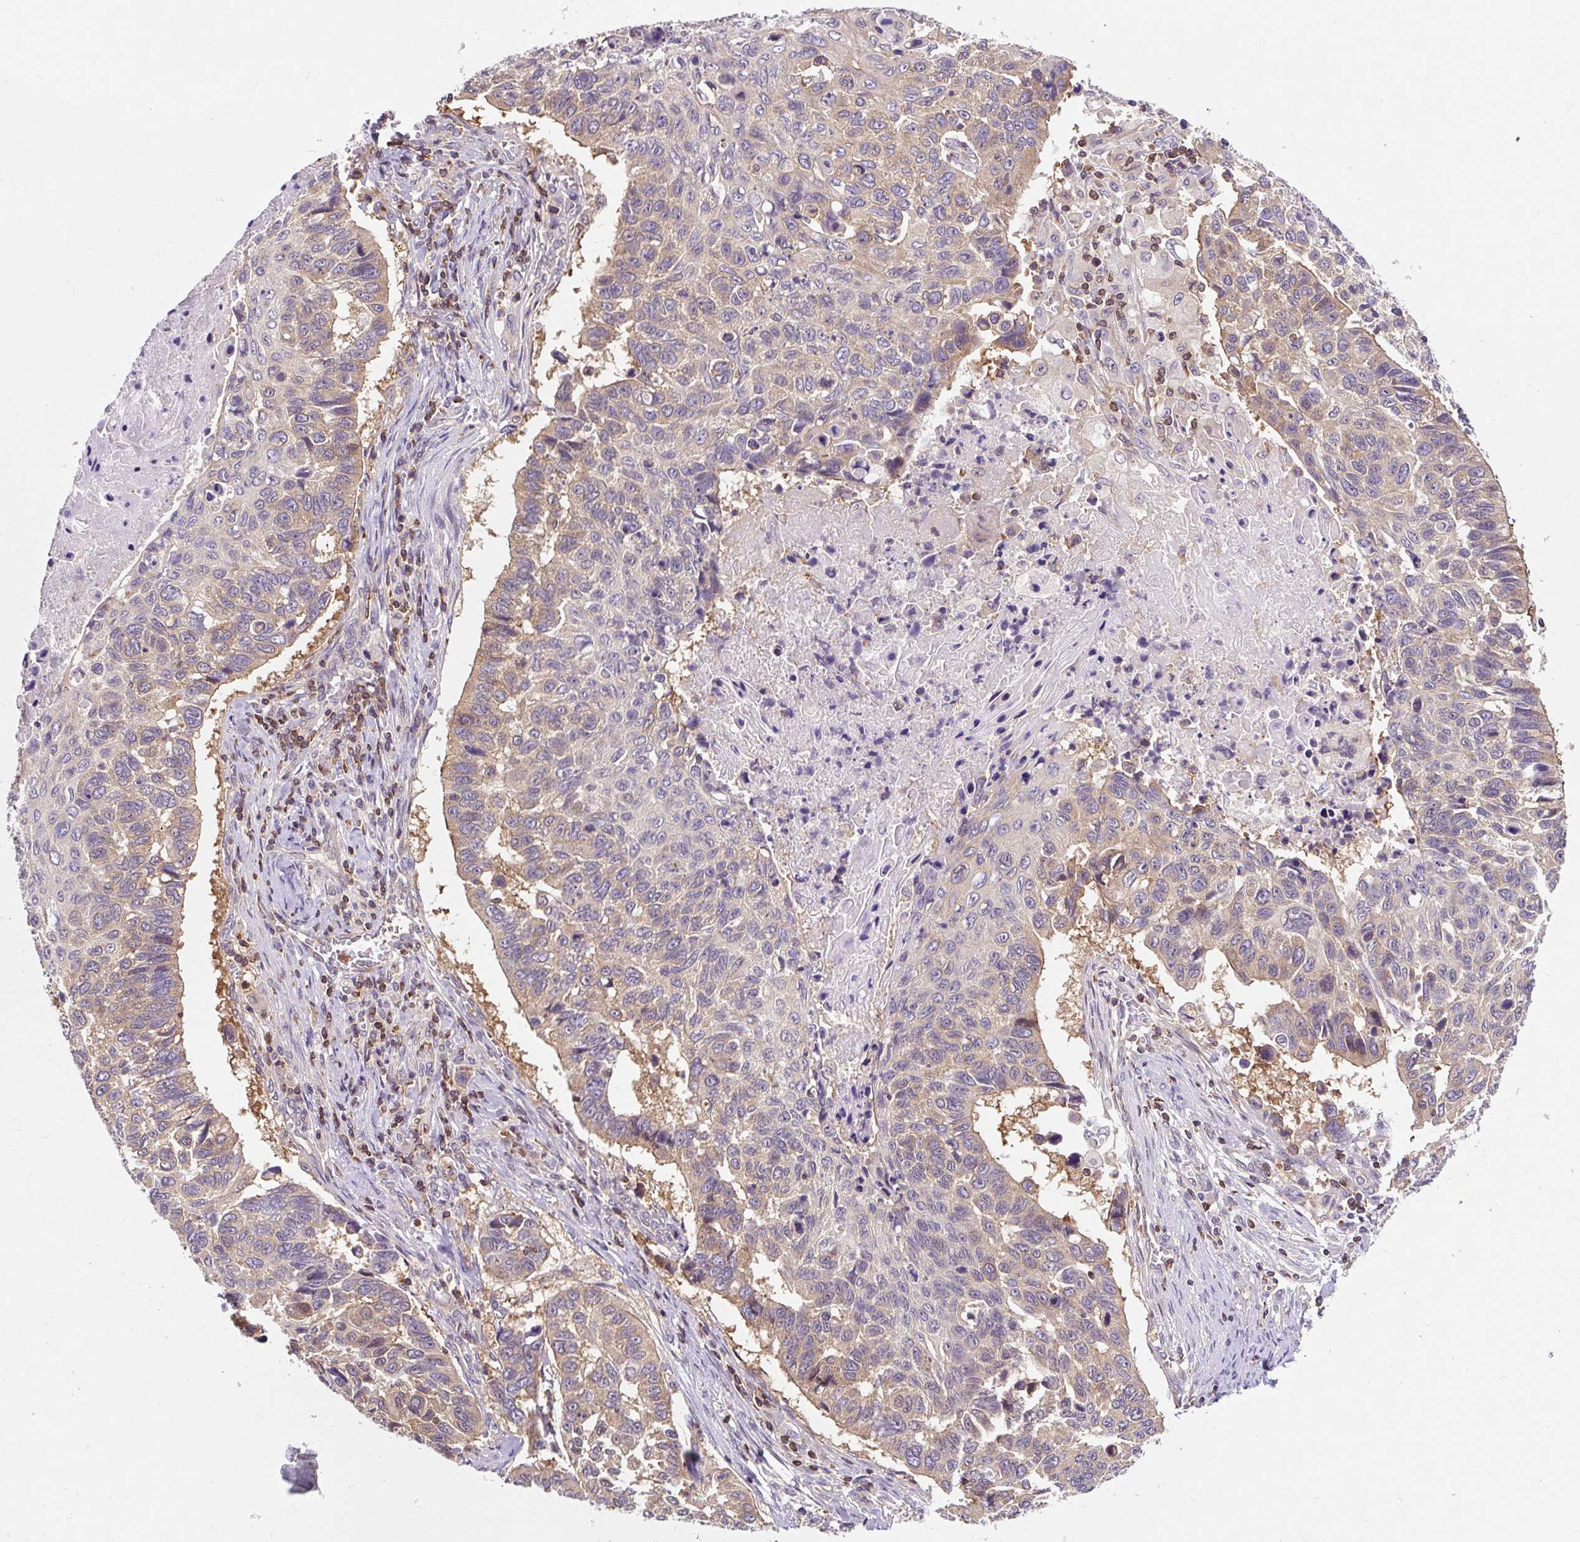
{"staining": {"intensity": "weak", "quantity": "25%-75%", "location": "cytoplasmic/membranous"}, "tissue": "lung cancer", "cell_type": "Tumor cells", "image_type": "cancer", "snomed": [{"axis": "morphology", "description": "Squamous cell carcinoma, NOS"}, {"axis": "topography", "description": "Lung"}], "caption": "Immunohistochemical staining of squamous cell carcinoma (lung) reveals low levels of weak cytoplasmic/membranous positivity in about 25%-75% of tumor cells.", "gene": "CISD3", "patient": {"sex": "male", "age": 62}}